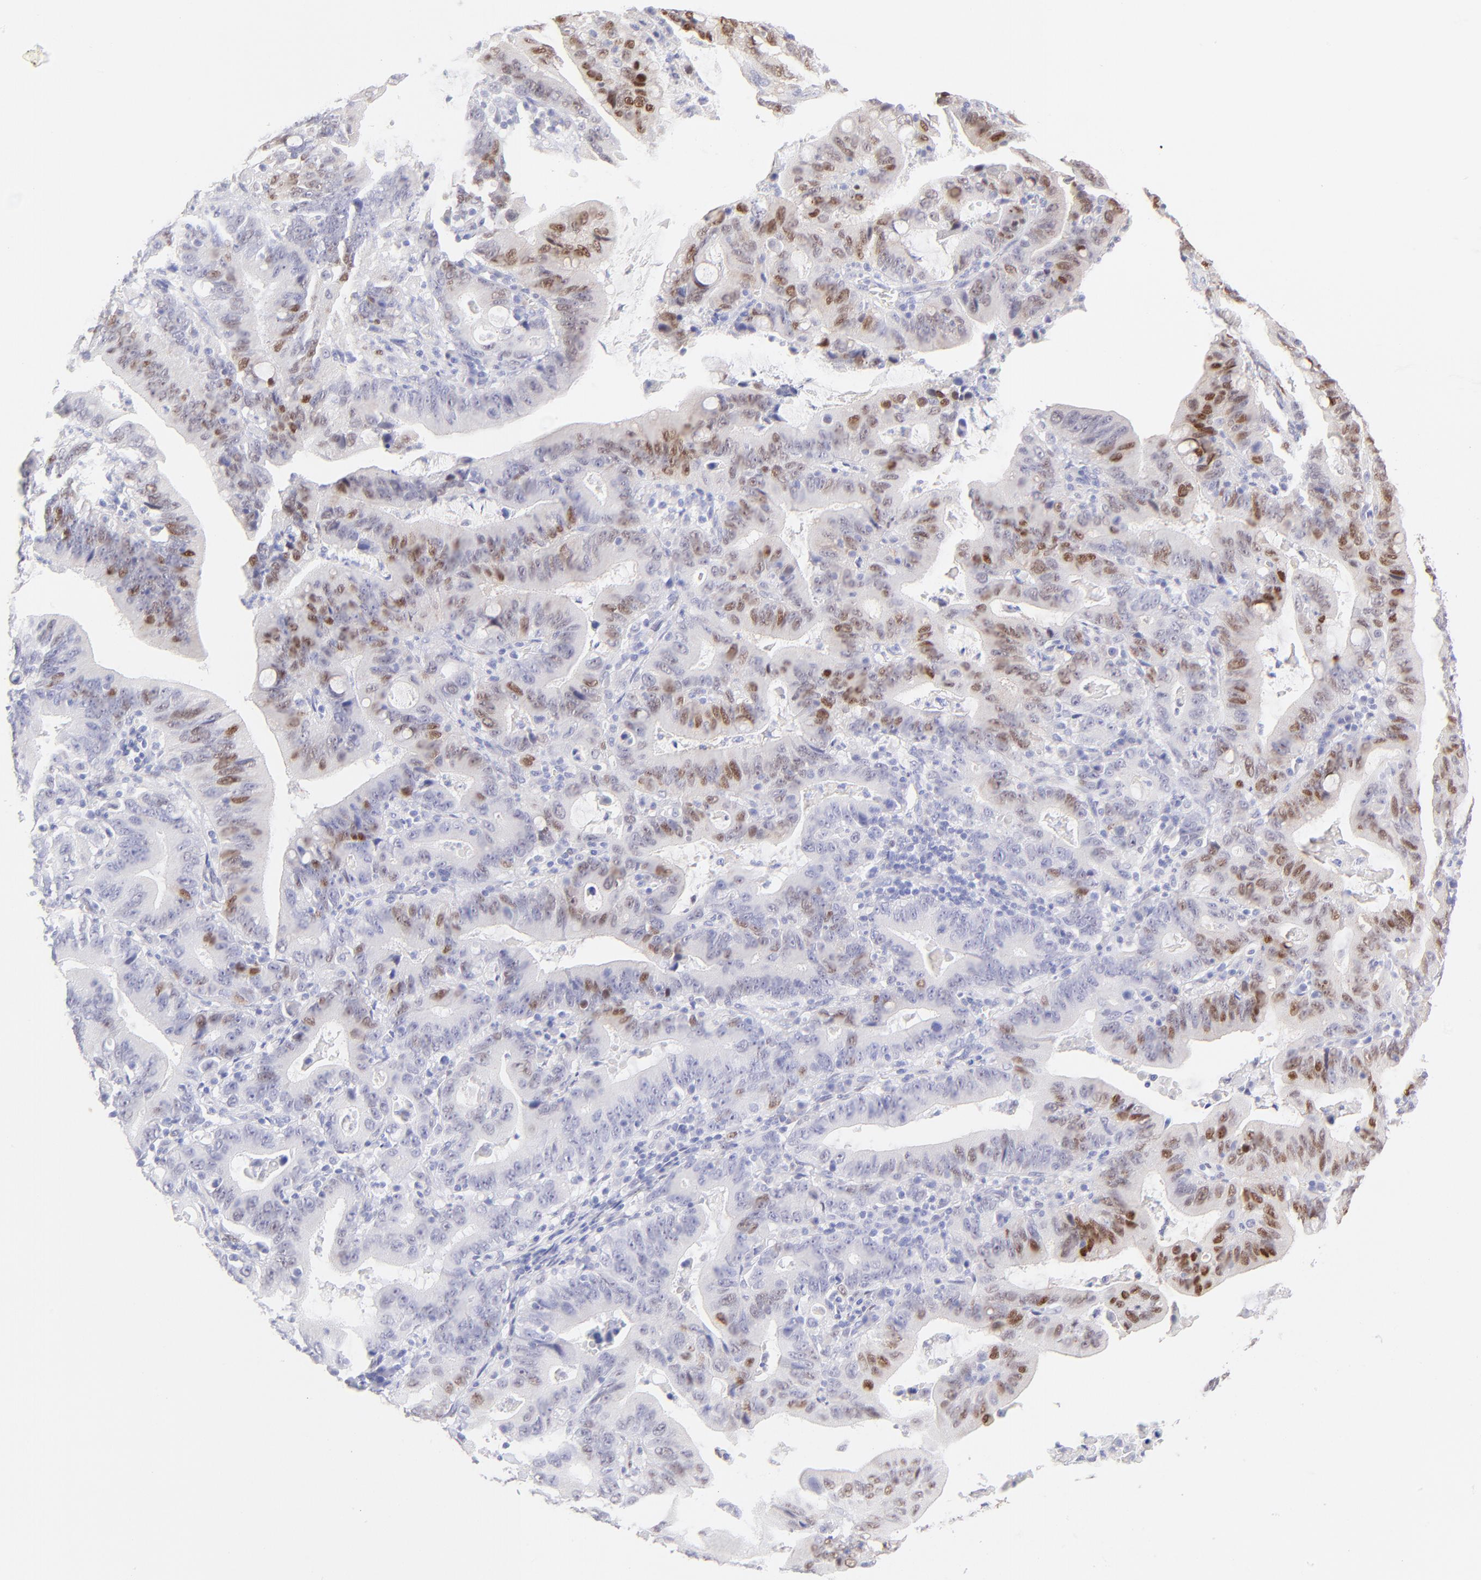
{"staining": {"intensity": "moderate", "quantity": "<25%", "location": "nuclear"}, "tissue": "stomach cancer", "cell_type": "Tumor cells", "image_type": "cancer", "snomed": [{"axis": "morphology", "description": "Adenocarcinoma, NOS"}, {"axis": "topography", "description": "Stomach, upper"}], "caption": "Tumor cells reveal low levels of moderate nuclear staining in about <25% of cells in adenocarcinoma (stomach).", "gene": "KLF4", "patient": {"sex": "male", "age": 63}}